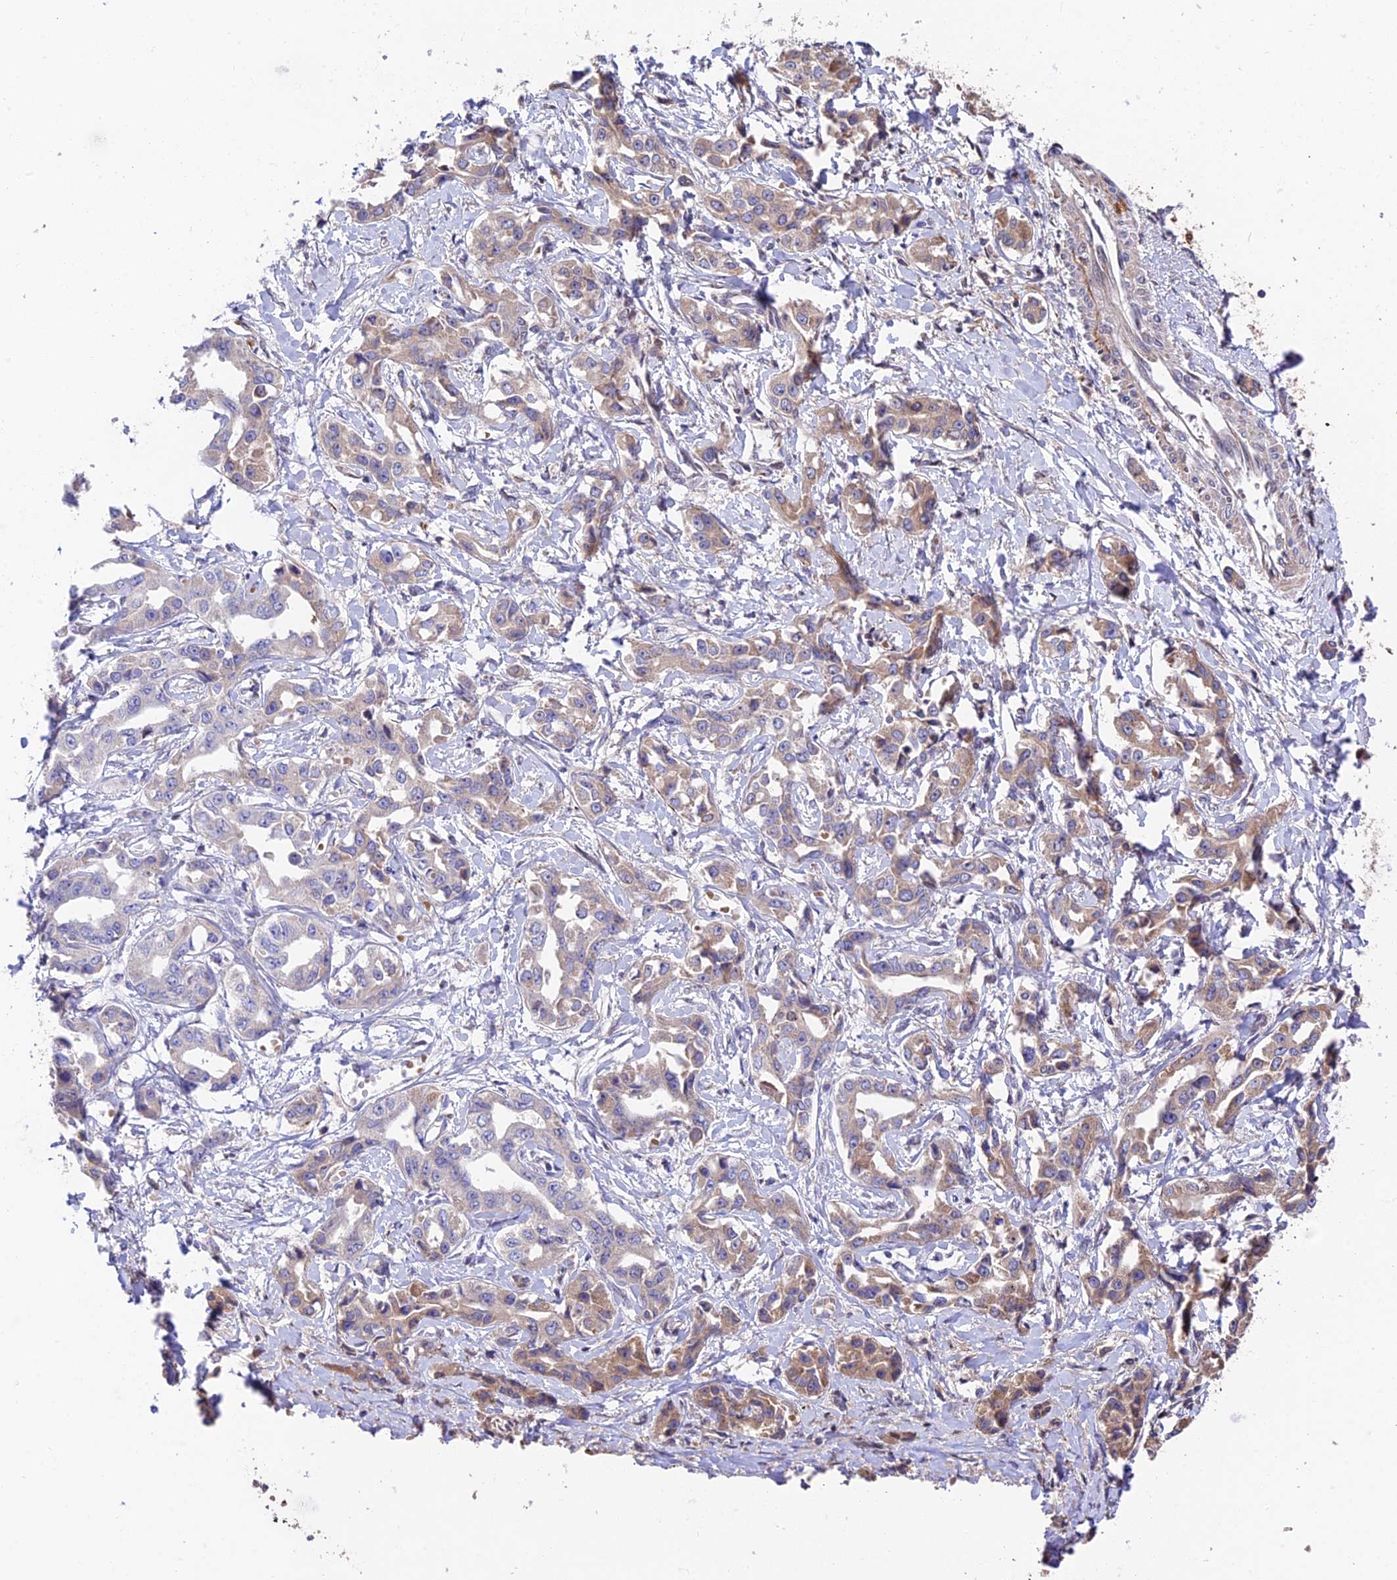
{"staining": {"intensity": "weak", "quantity": "<25%", "location": "cytoplasmic/membranous"}, "tissue": "liver cancer", "cell_type": "Tumor cells", "image_type": "cancer", "snomed": [{"axis": "morphology", "description": "Cholangiocarcinoma"}, {"axis": "topography", "description": "Liver"}], "caption": "Human liver cholangiocarcinoma stained for a protein using IHC shows no positivity in tumor cells.", "gene": "FUOM", "patient": {"sex": "male", "age": 59}}